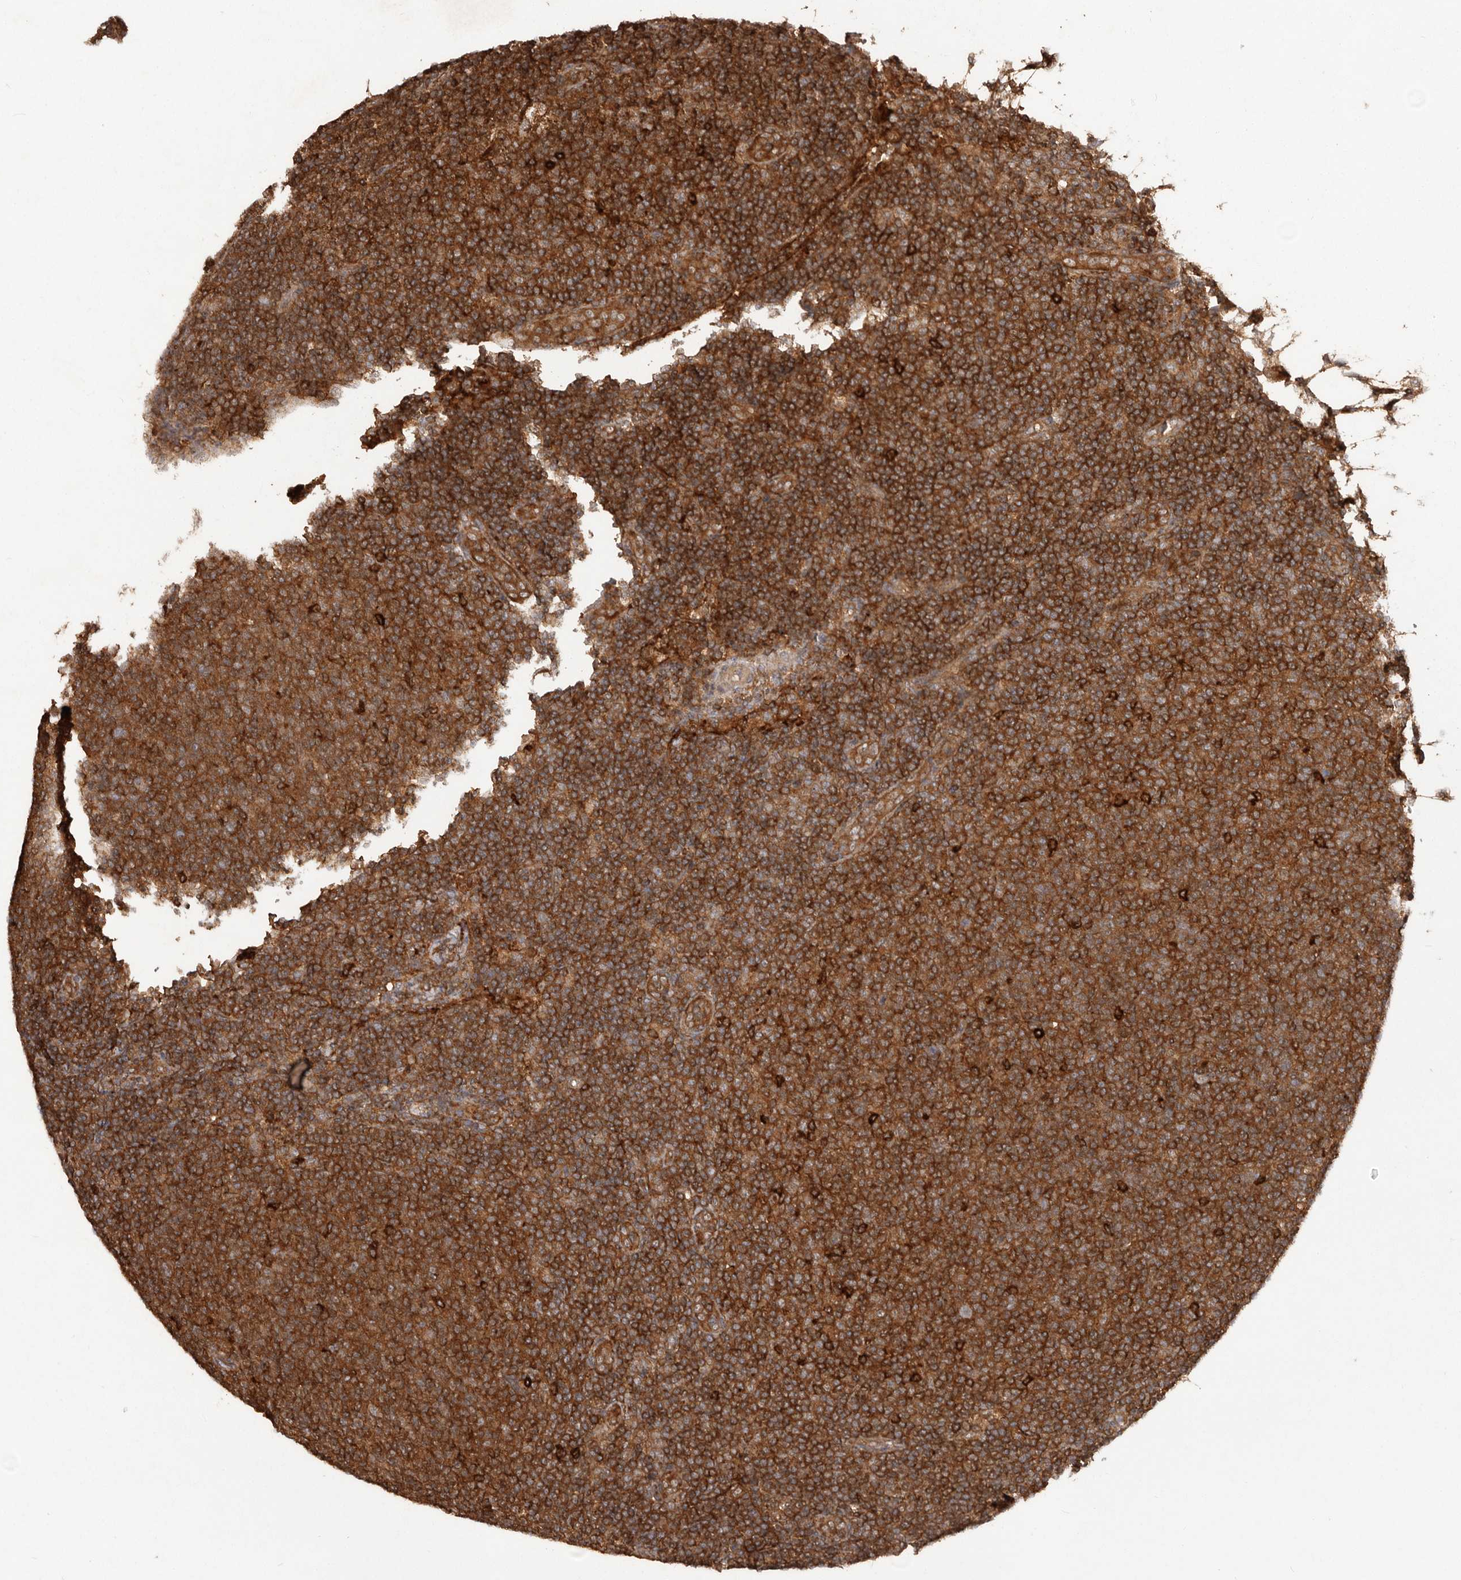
{"staining": {"intensity": "strong", "quantity": ">75%", "location": "cytoplasmic/membranous"}, "tissue": "lymphoma", "cell_type": "Tumor cells", "image_type": "cancer", "snomed": [{"axis": "morphology", "description": "Malignant lymphoma, non-Hodgkin's type, Low grade"}, {"axis": "topography", "description": "Lymph node"}], "caption": "Low-grade malignant lymphoma, non-Hodgkin's type stained with a protein marker demonstrates strong staining in tumor cells.", "gene": "SLC22A3", "patient": {"sex": "male", "age": 66}}